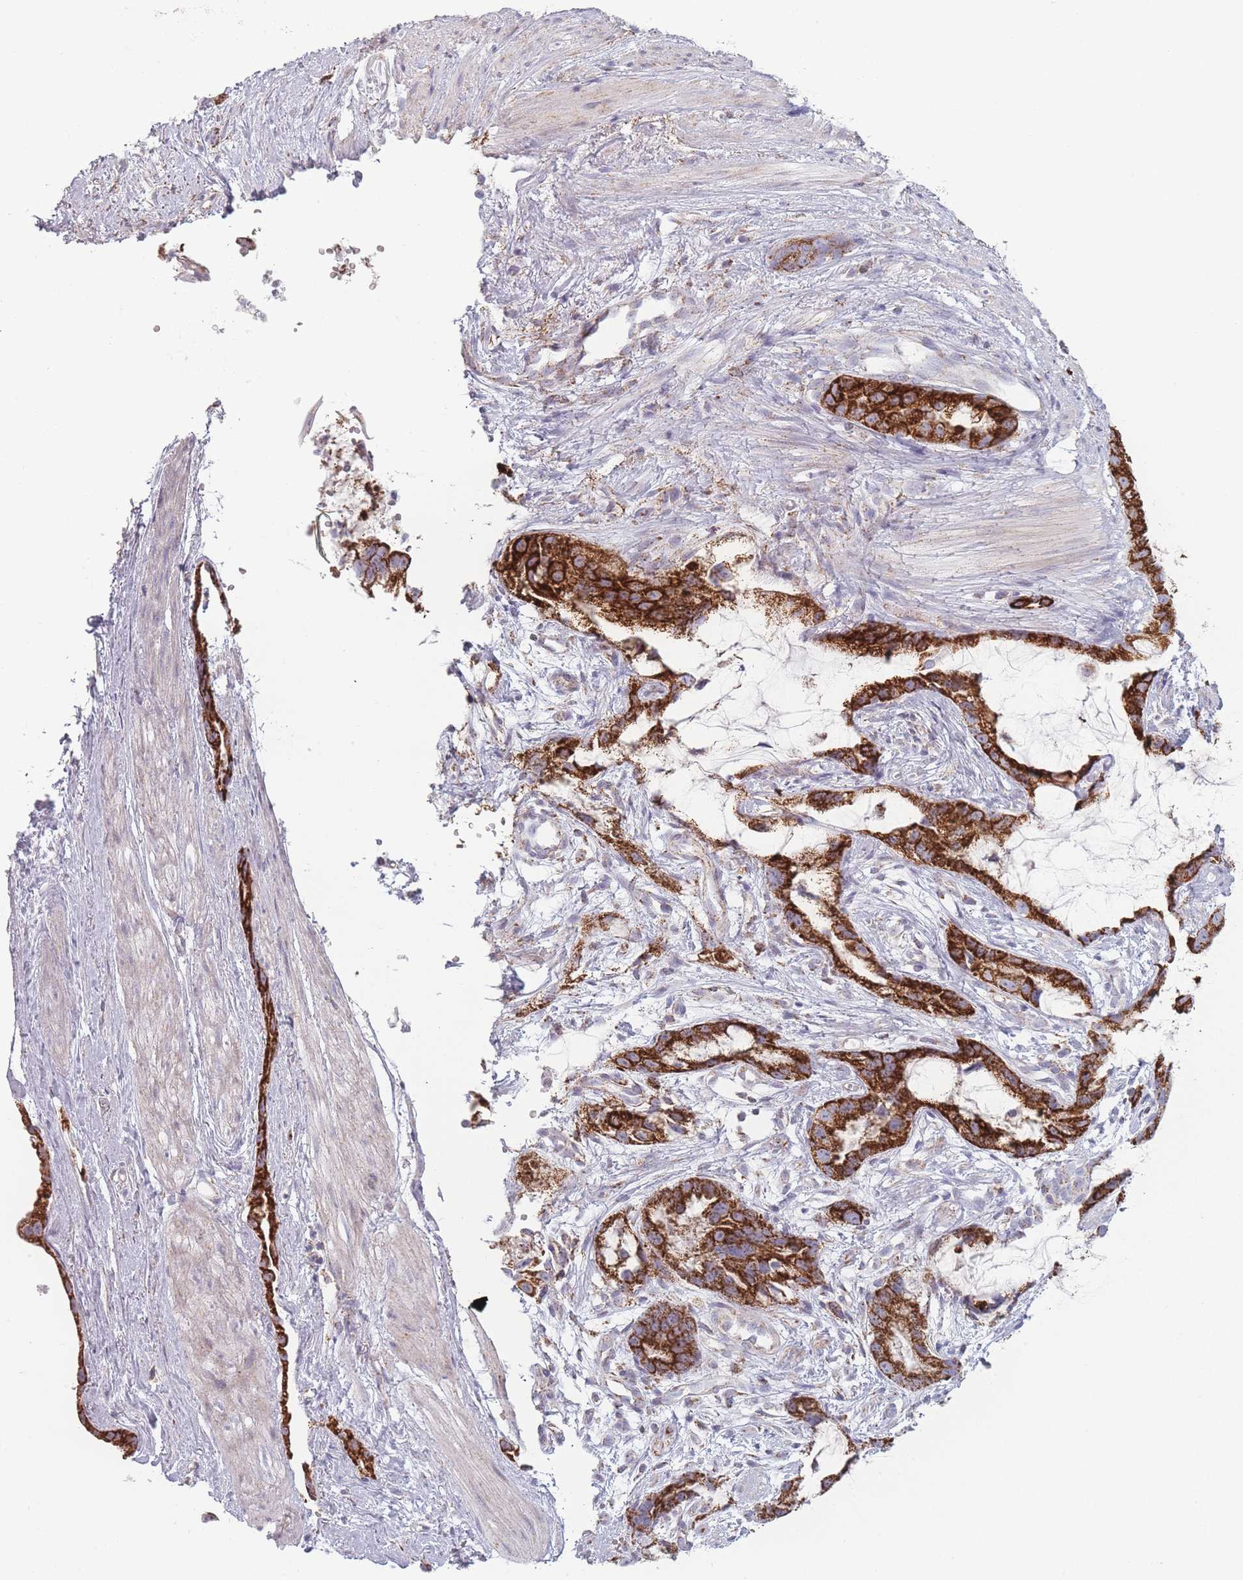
{"staining": {"intensity": "strong", "quantity": ">75%", "location": "cytoplasmic/membranous"}, "tissue": "stomach cancer", "cell_type": "Tumor cells", "image_type": "cancer", "snomed": [{"axis": "morphology", "description": "Adenocarcinoma, NOS"}, {"axis": "topography", "description": "Stomach"}], "caption": "DAB immunohistochemical staining of human stomach adenocarcinoma displays strong cytoplasmic/membranous protein staining in about >75% of tumor cells.", "gene": "DCHS1", "patient": {"sex": "male", "age": 55}}